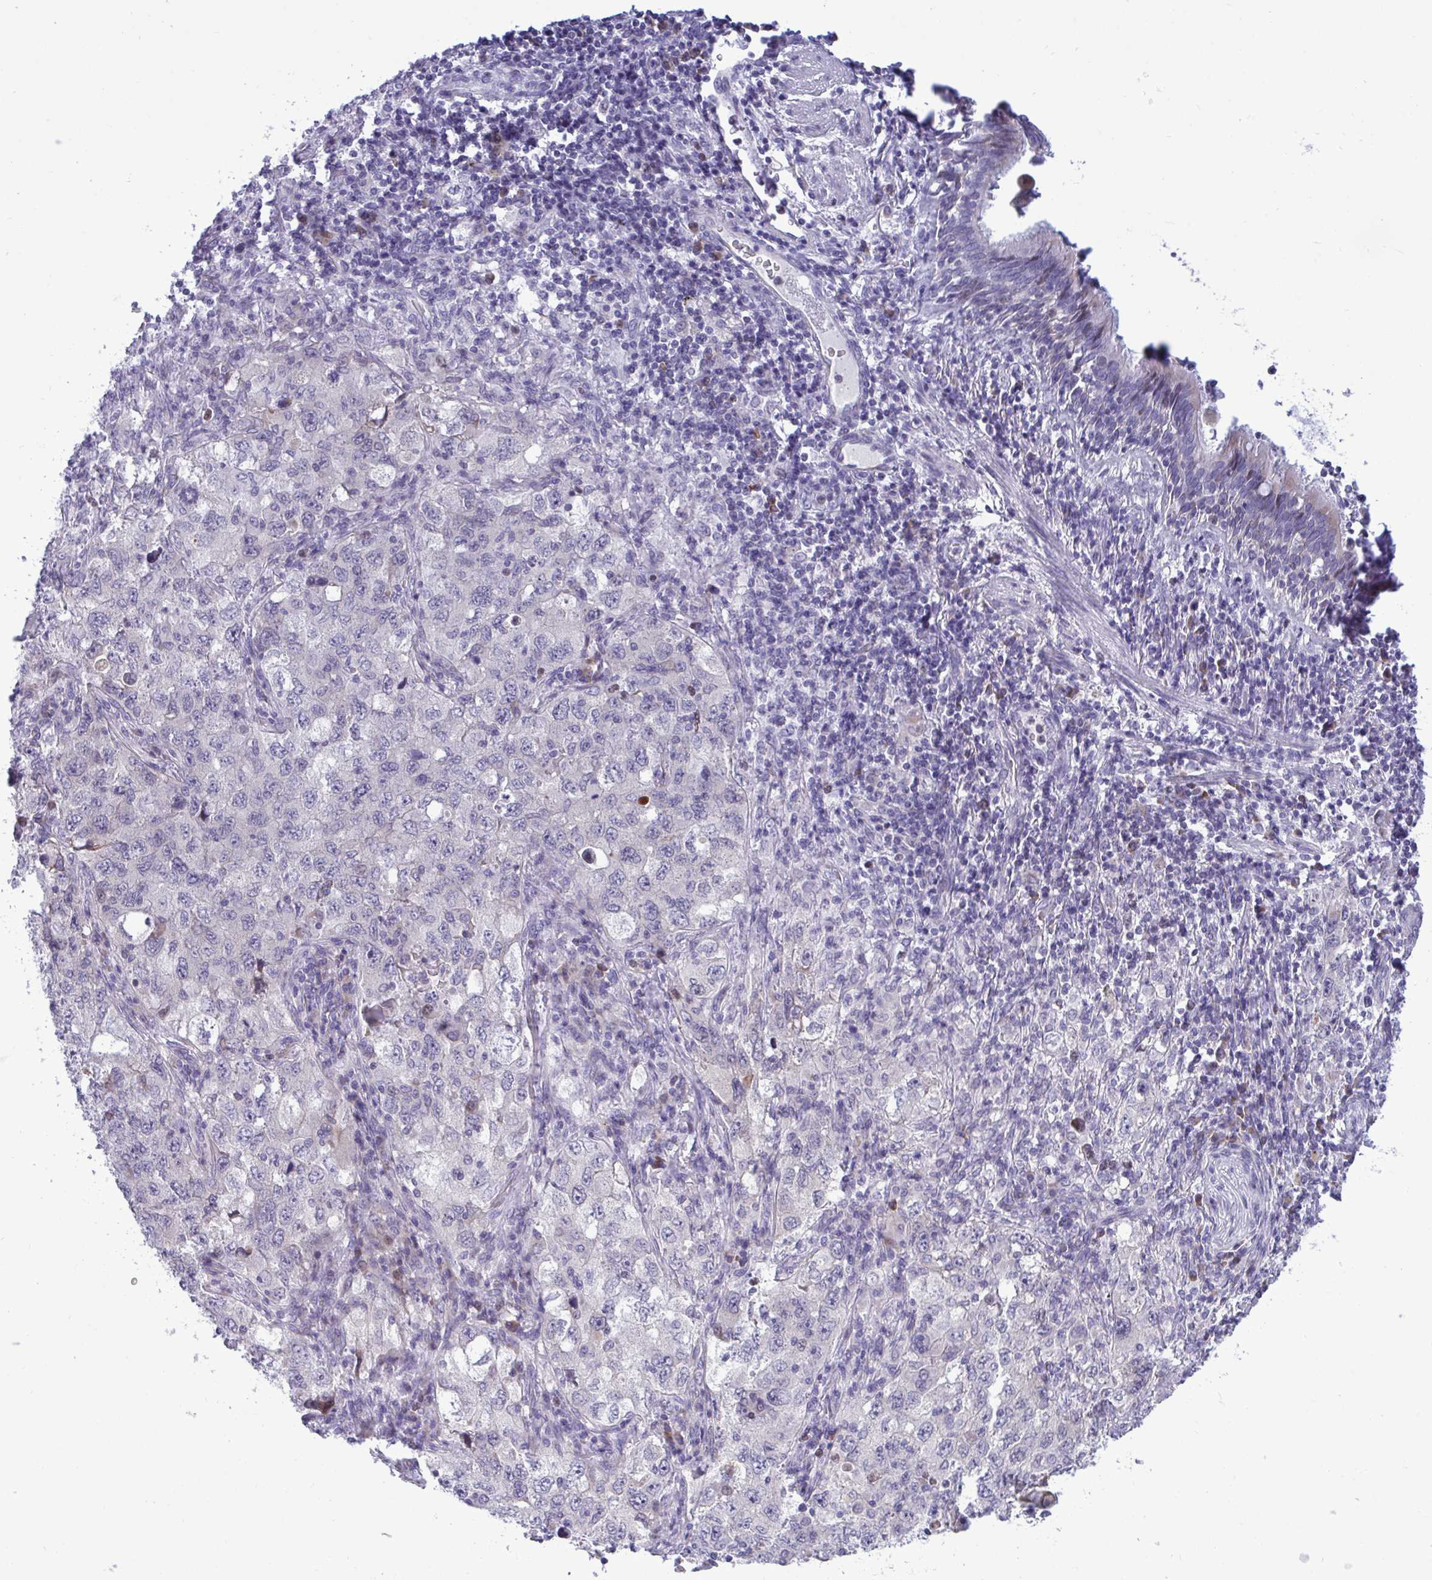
{"staining": {"intensity": "negative", "quantity": "none", "location": "none"}, "tissue": "lung cancer", "cell_type": "Tumor cells", "image_type": "cancer", "snomed": [{"axis": "morphology", "description": "Adenocarcinoma, NOS"}, {"axis": "topography", "description": "Lung"}], "caption": "Photomicrograph shows no protein positivity in tumor cells of adenocarcinoma (lung) tissue.", "gene": "EPOP", "patient": {"sex": "female", "age": 57}}